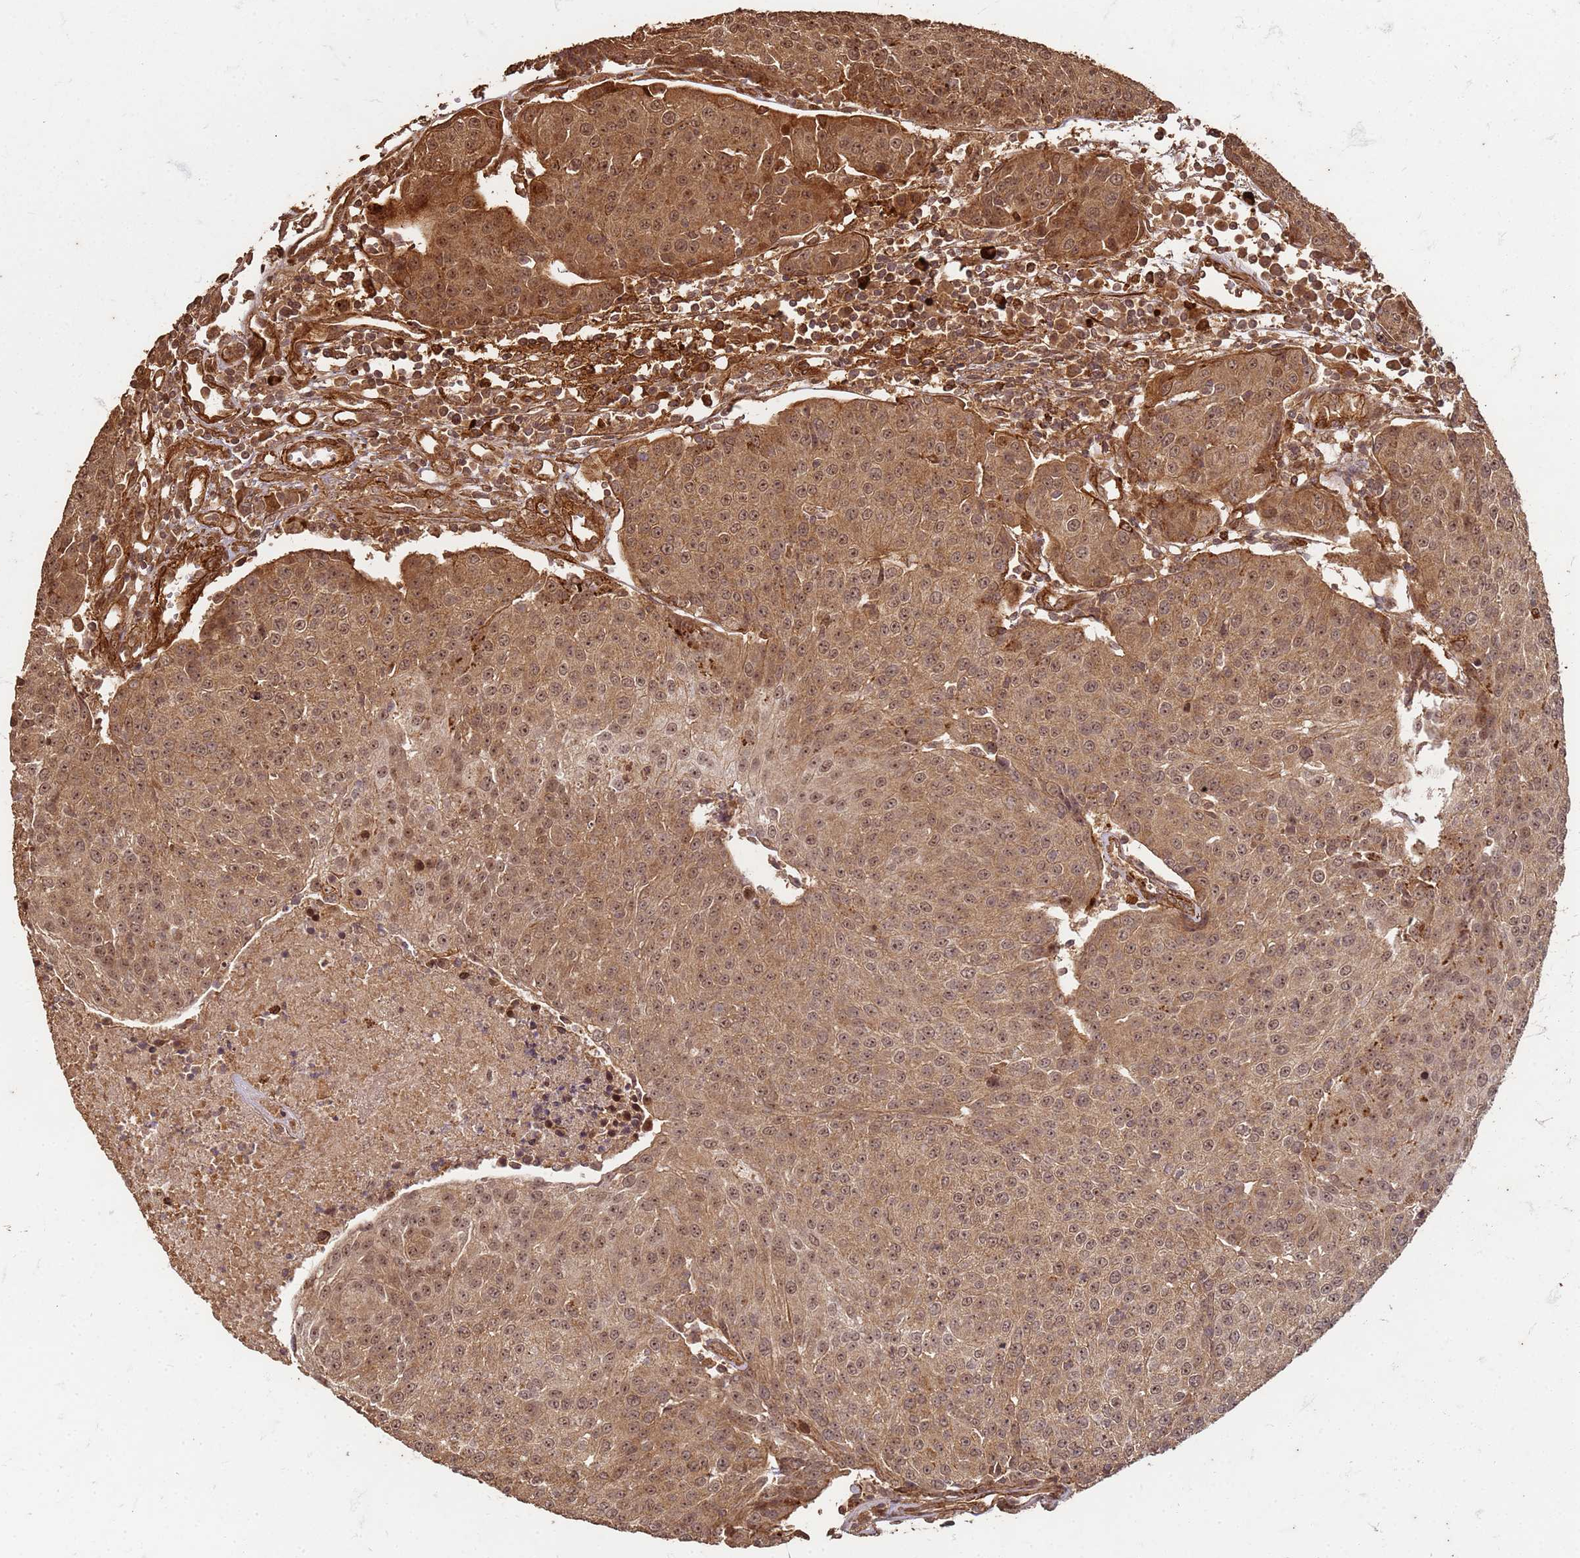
{"staining": {"intensity": "moderate", "quantity": ">75%", "location": "cytoplasmic/membranous,nuclear"}, "tissue": "urothelial cancer", "cell_type": "Tumor cells", "image_type": "cancer", "snomed": [{"axis": "morphology", "description": "Urothelial carcinoma, High grade"}, {"axis": "topography", "description": "Urinary bladder"}], "caption": "The histopathology image displays staining of urothelial cancer, revealing moderate cytoplasmic/membranous and nuclear protein expression (brown color) within tumor cells.", "gene": "KIF26A", "patient": {"sex": "female", "age": 85}}